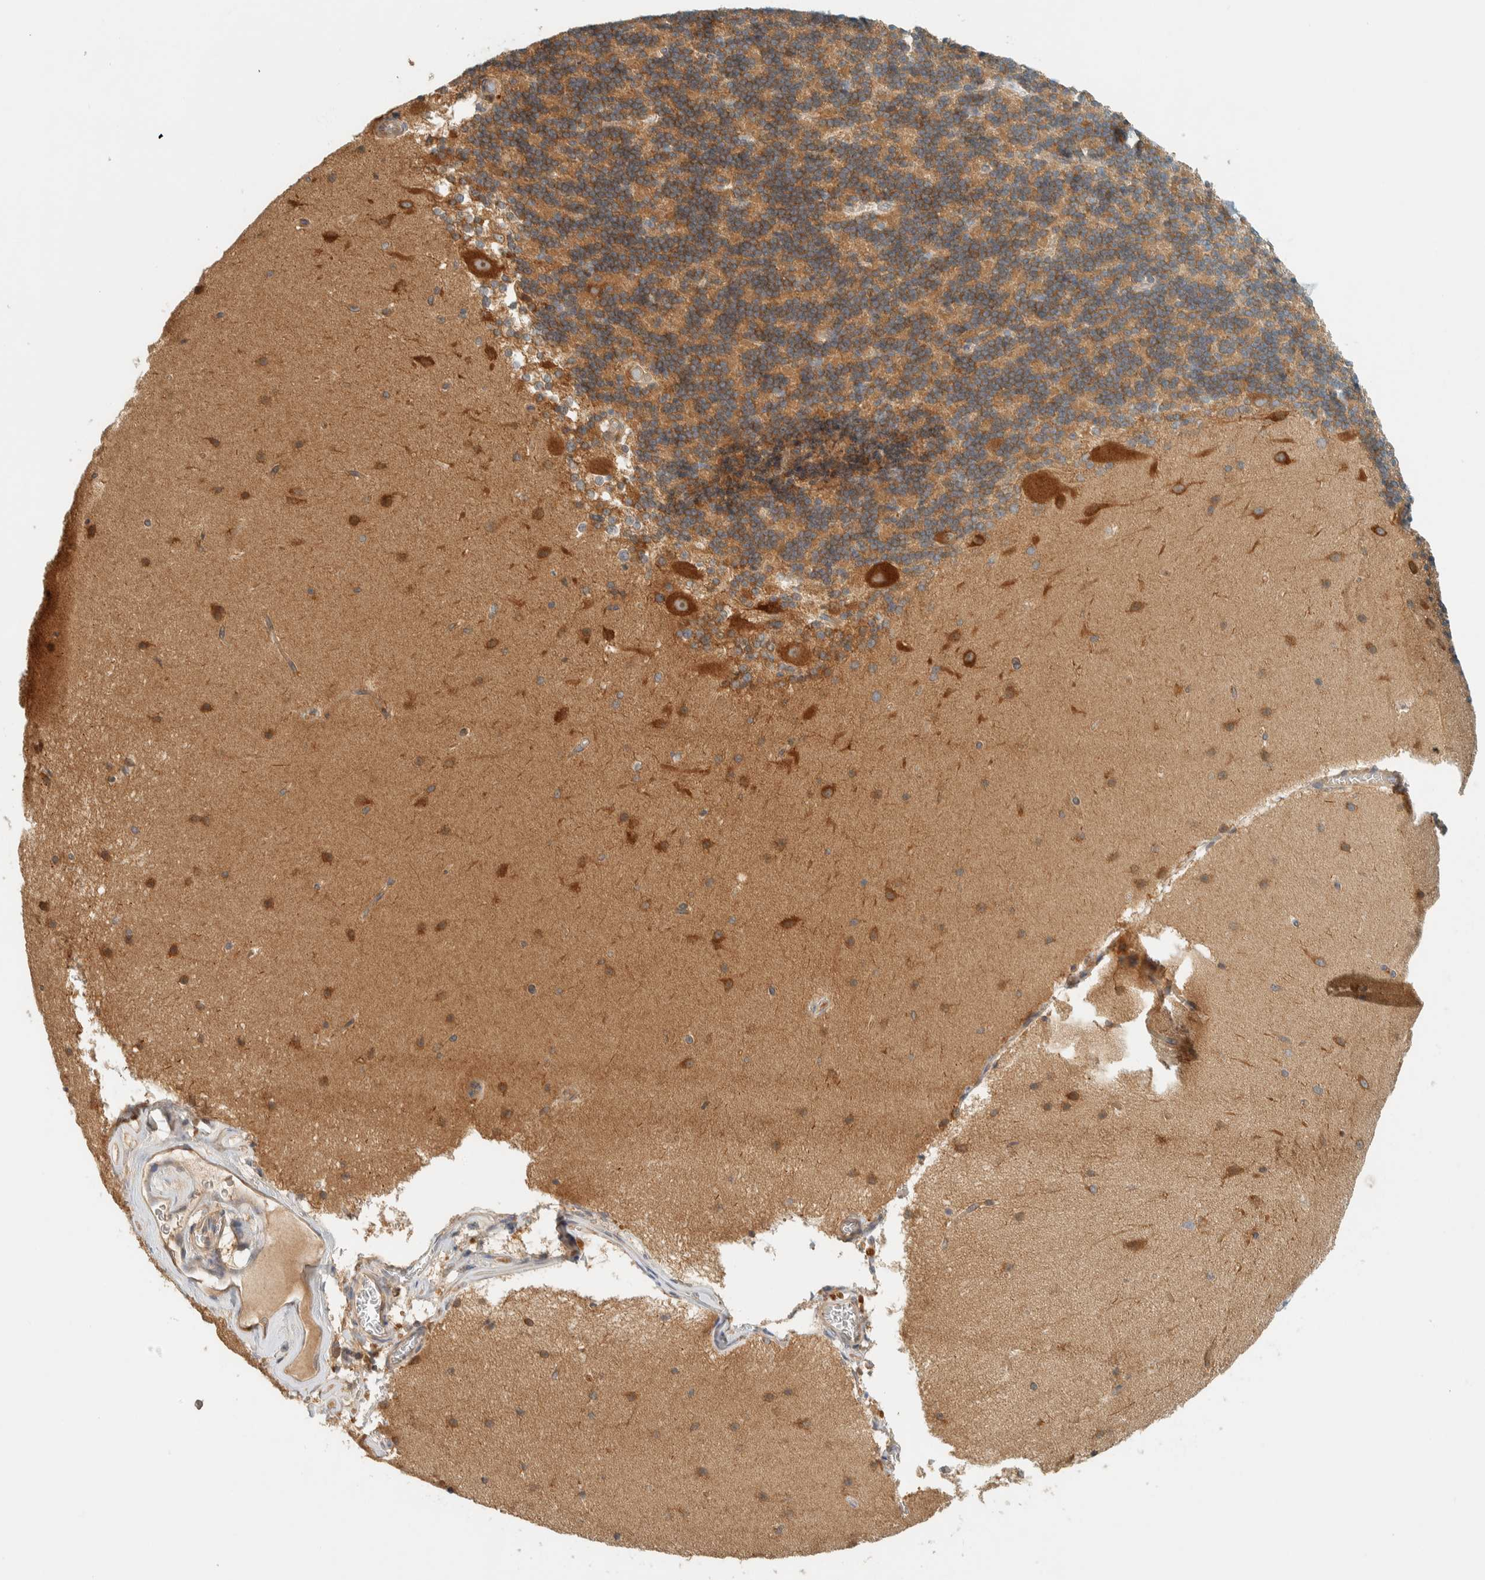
{"staining": {"intensity": "moderate", "quantity": "25%-75%", "location": "cytoplasmic/membranous"}, "tissue": "cerebellum", "cell_type": "Cells in granular layer", "image_type": "normal", "snomed": [{"axis": "morphology", "description": "Normal tissue, NOS"}, {"axis": "topography", "description": "Cerebellum"}], "caption": "Moderate cytoplasmic/membranous protein positivity is seen in about 25%-75% of cells in granular layer in cerebellum. (IHC, brightfield microscopy, high magnification).", "gene": "ARFGEF1", "patient": {"sex": "female", "age": 19}}